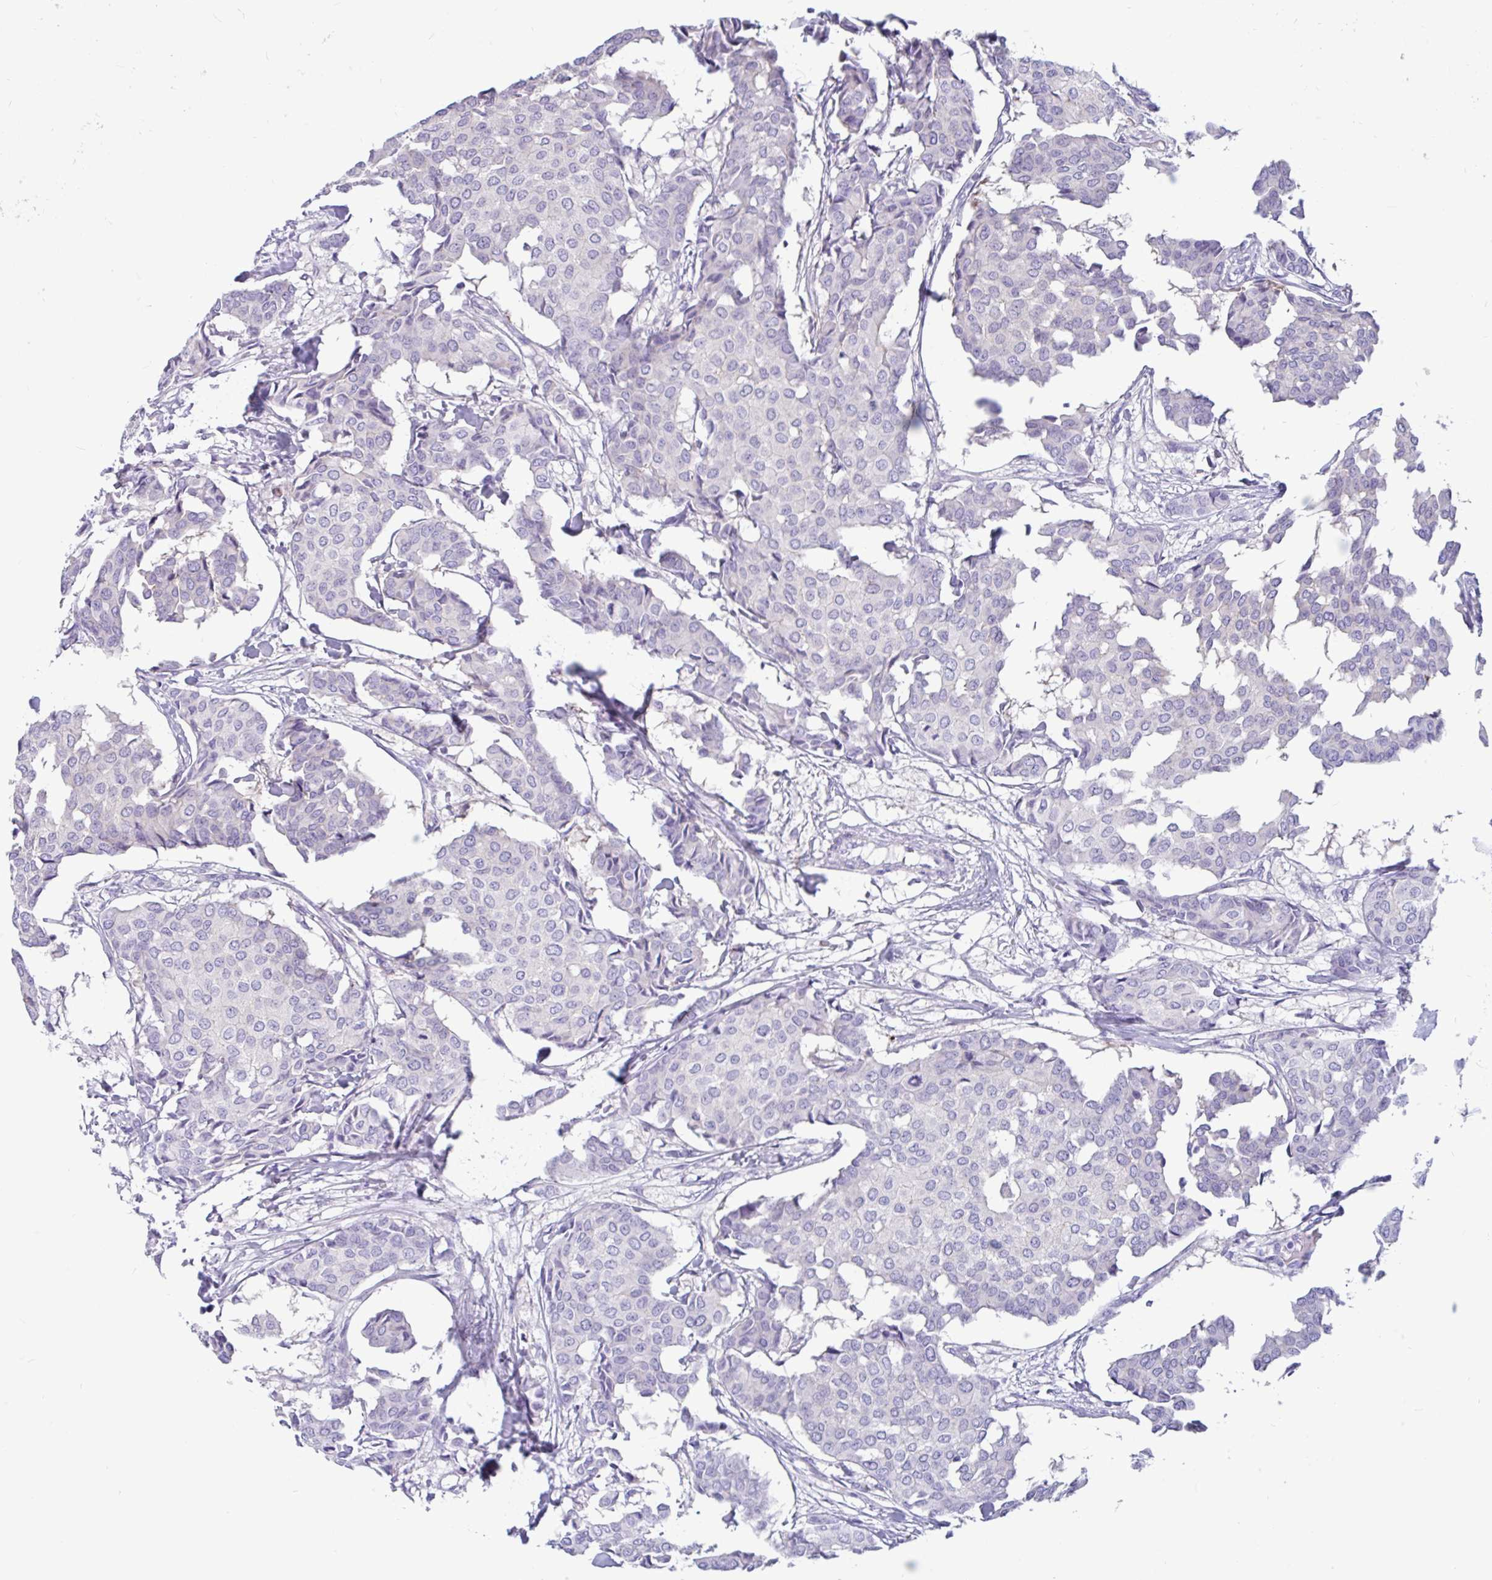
{"staining": {"intensity": "negative", "quantity": "none", "location": "none"}, "tissue": "breast cancer", "cell_type": "Tumor cells", "image_type": "cancer", "snomed": [{"axis": "morphology", "description": "Duct carcinoma"}, {"axis": "topography", "description": "Breast"}], "caption": "This is an IHC micrograph of invasive ductal carcinoma (breast). There is no staining in tumor cells.", "gene": "KIAA2013", "patient": {"sex": "female", "age": 75}}